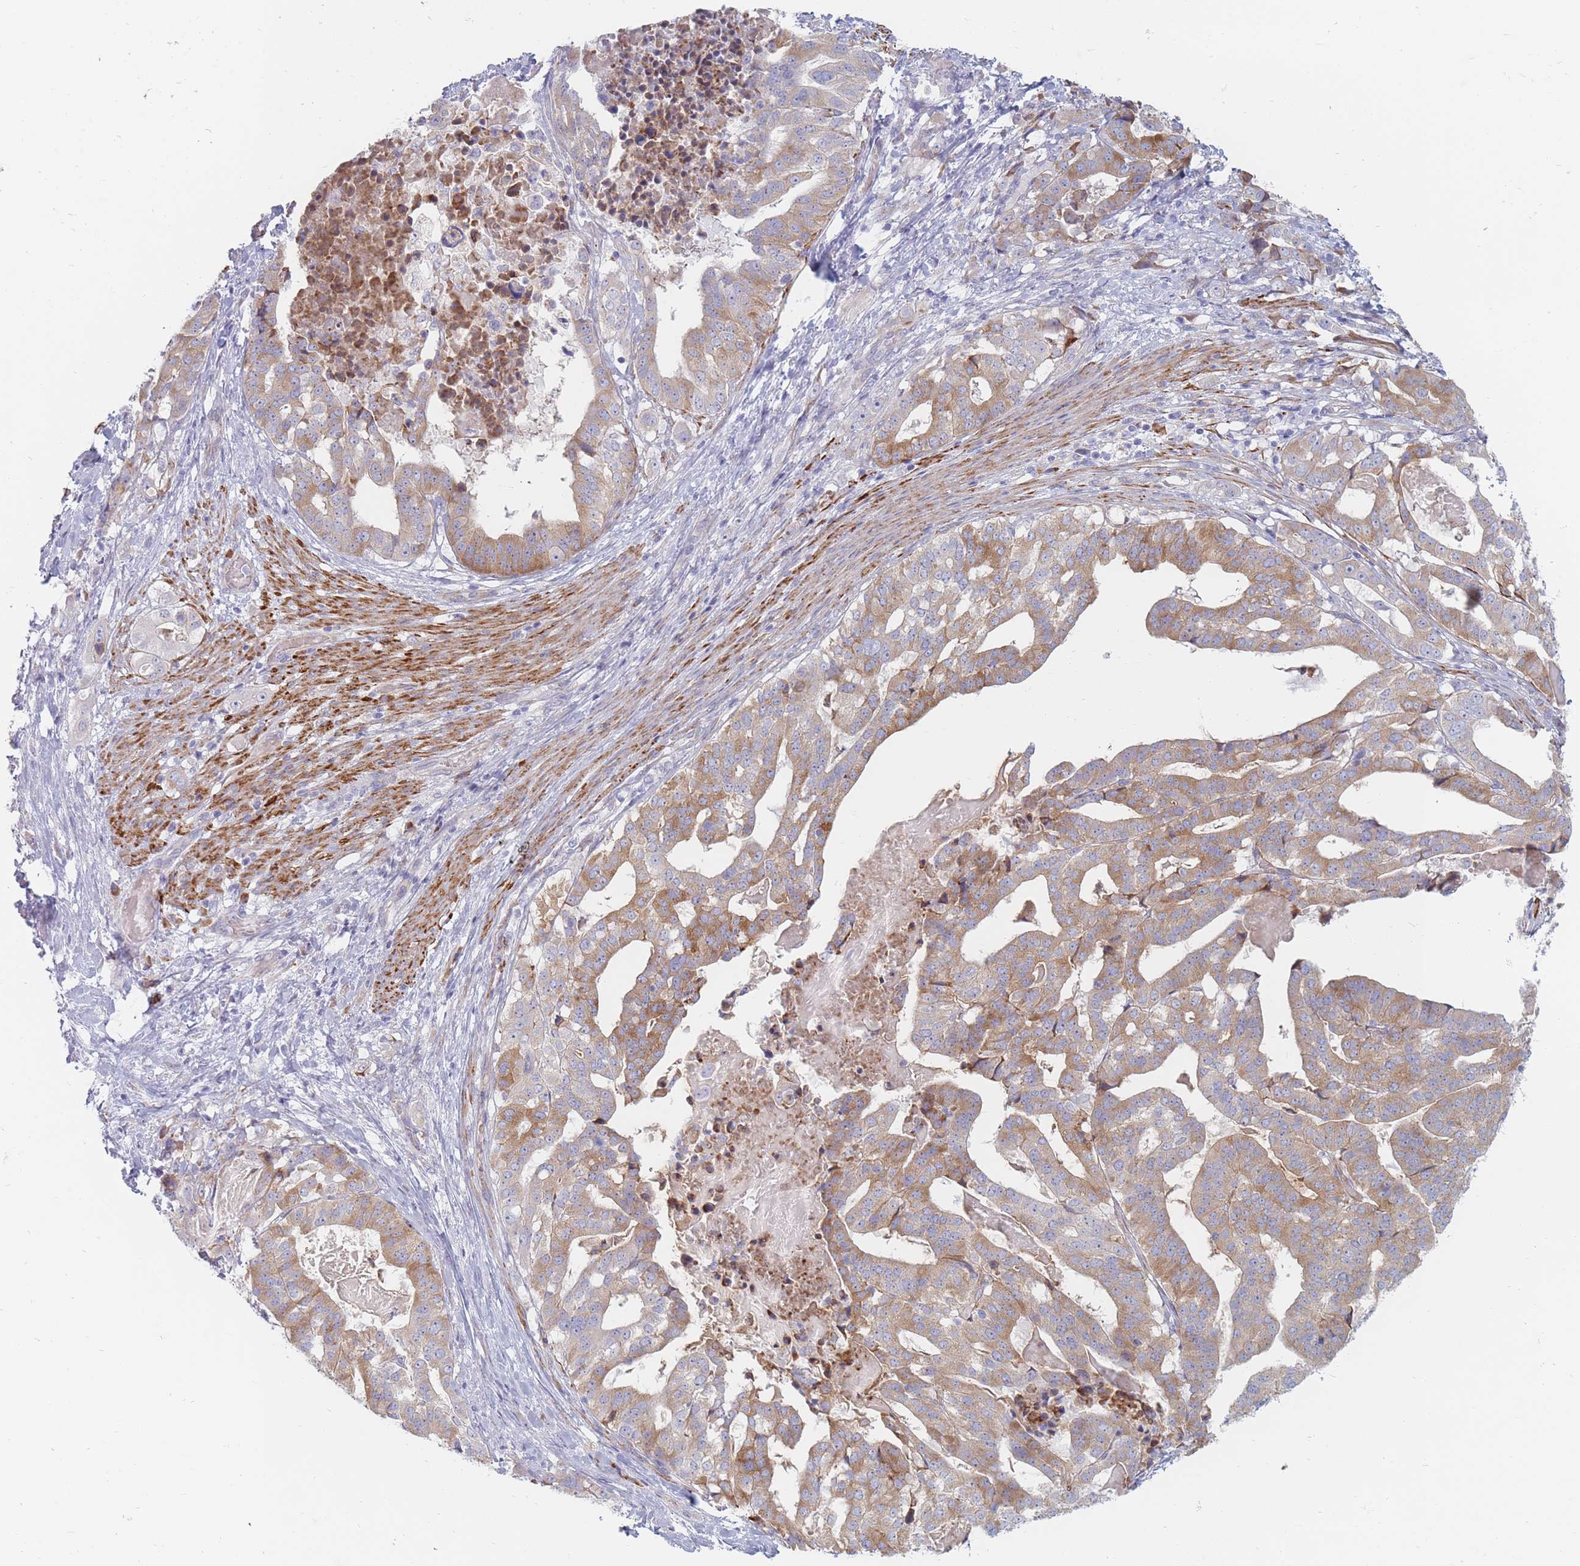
{"staining": {"intensity": "moderate", "quantity": "25%-75%", "location": "cytoplasmic/membranous"}, "tissue": "stomach cancer", "cell_type": "Tumor cells", "image_type": "cancer", "snomed": [{"axis": "morphology", "description": "Adenocarcinoma, NOS"}, {"axis": "topography", "description": "Stomach"}], "caption": "Immunohistochemical staining of stomach cancer reveals moderate cytoplasmic/membranous protein positivity in approximately 25%-75% of tumor cells.", "gene": "ERBIN", "patient": {"sex": "male", "age": 48}}